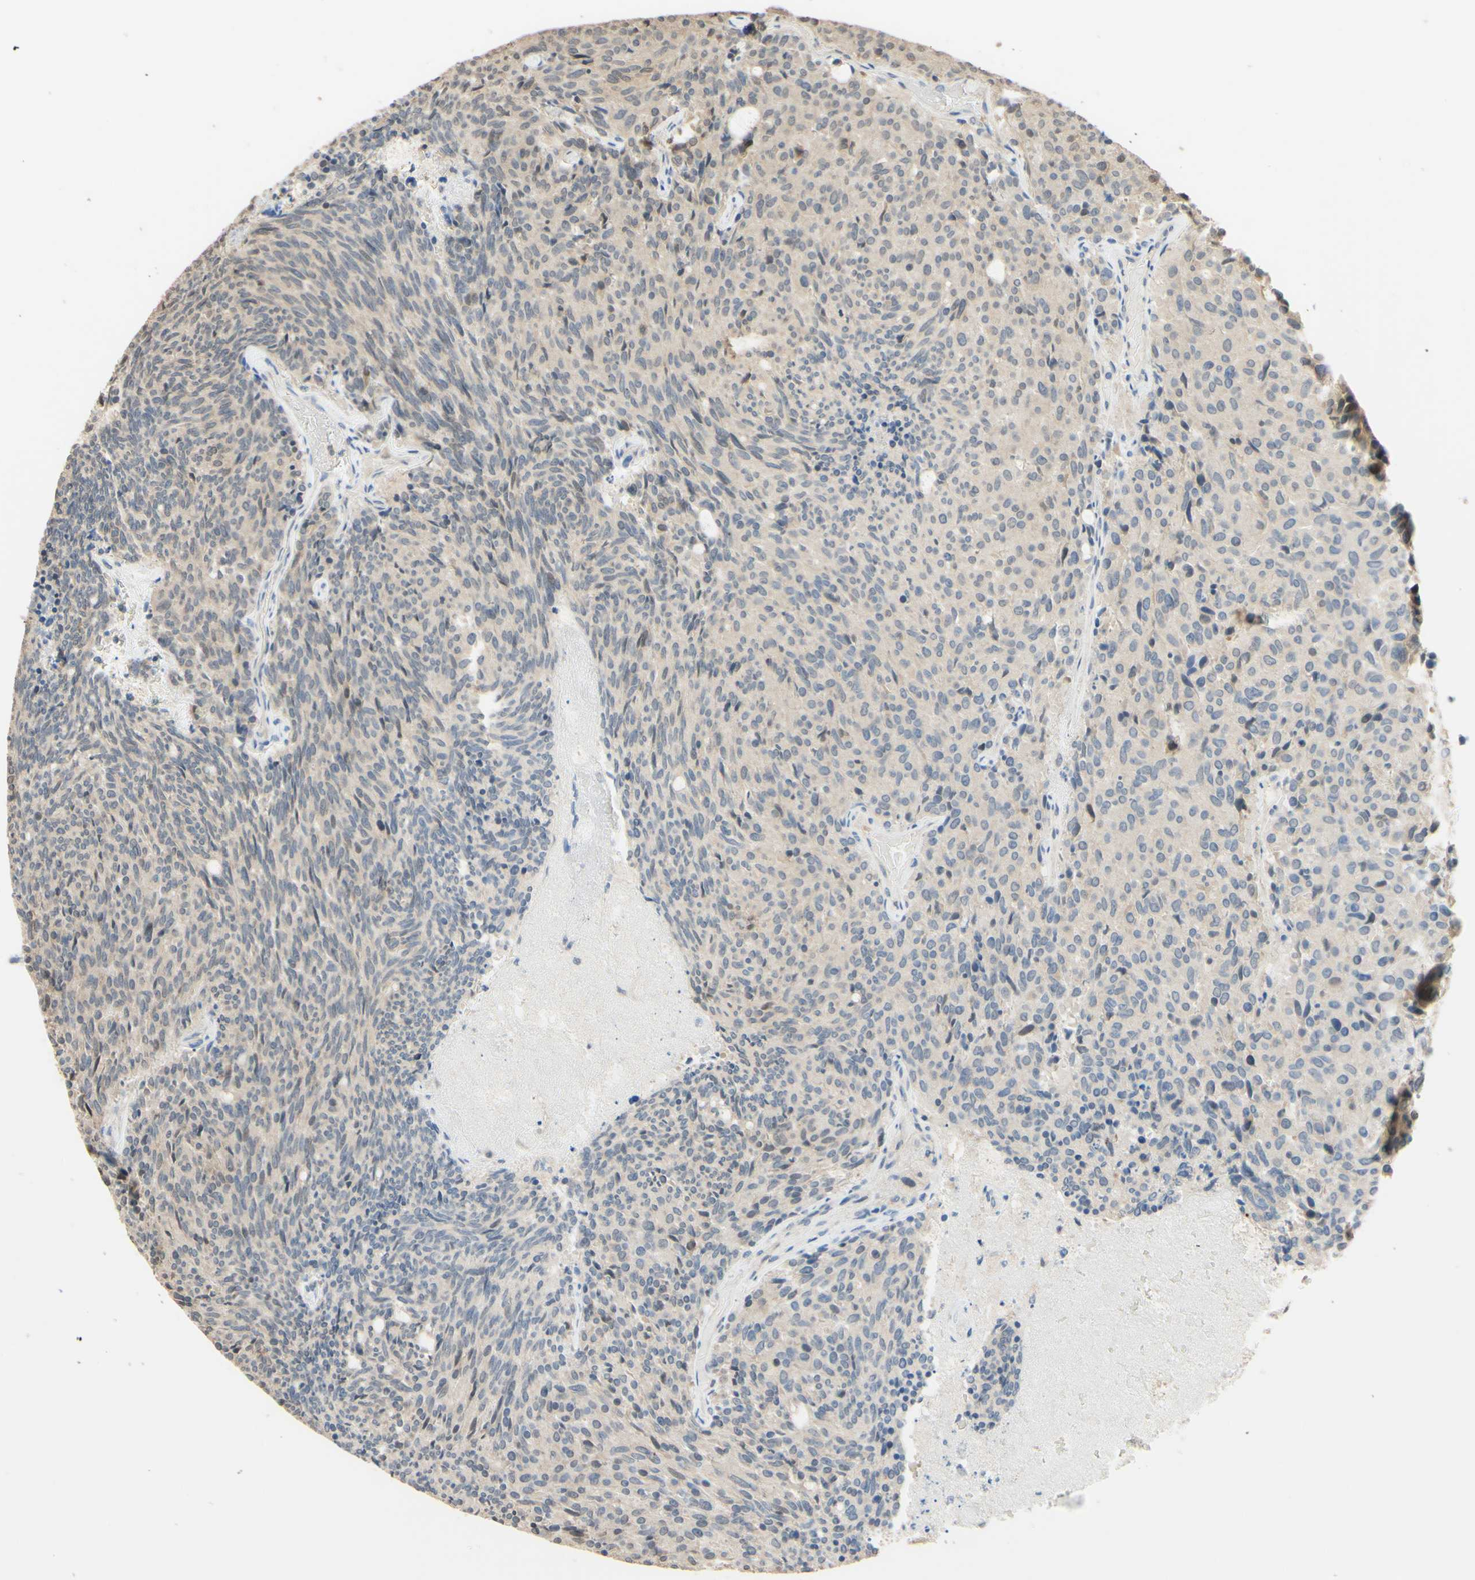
{"staining": {"intensity": "negative", "quantity": "none", "location": "none"}, "tissue": "carcinoid", "cell_type": "Tumor cells", "image_type": "cancer", "snomed": [{"axis": "morphology", "description": "Carcinoid, malignant, NOS"}, {"axis": "topography", "description": "Pancreas"}], "caption": "Protein analysis of malignant carcinoid reveals no significant staining in tumor cells.", "gene": "SMIM19", "patient": {"sex": "female", "age": 54}}